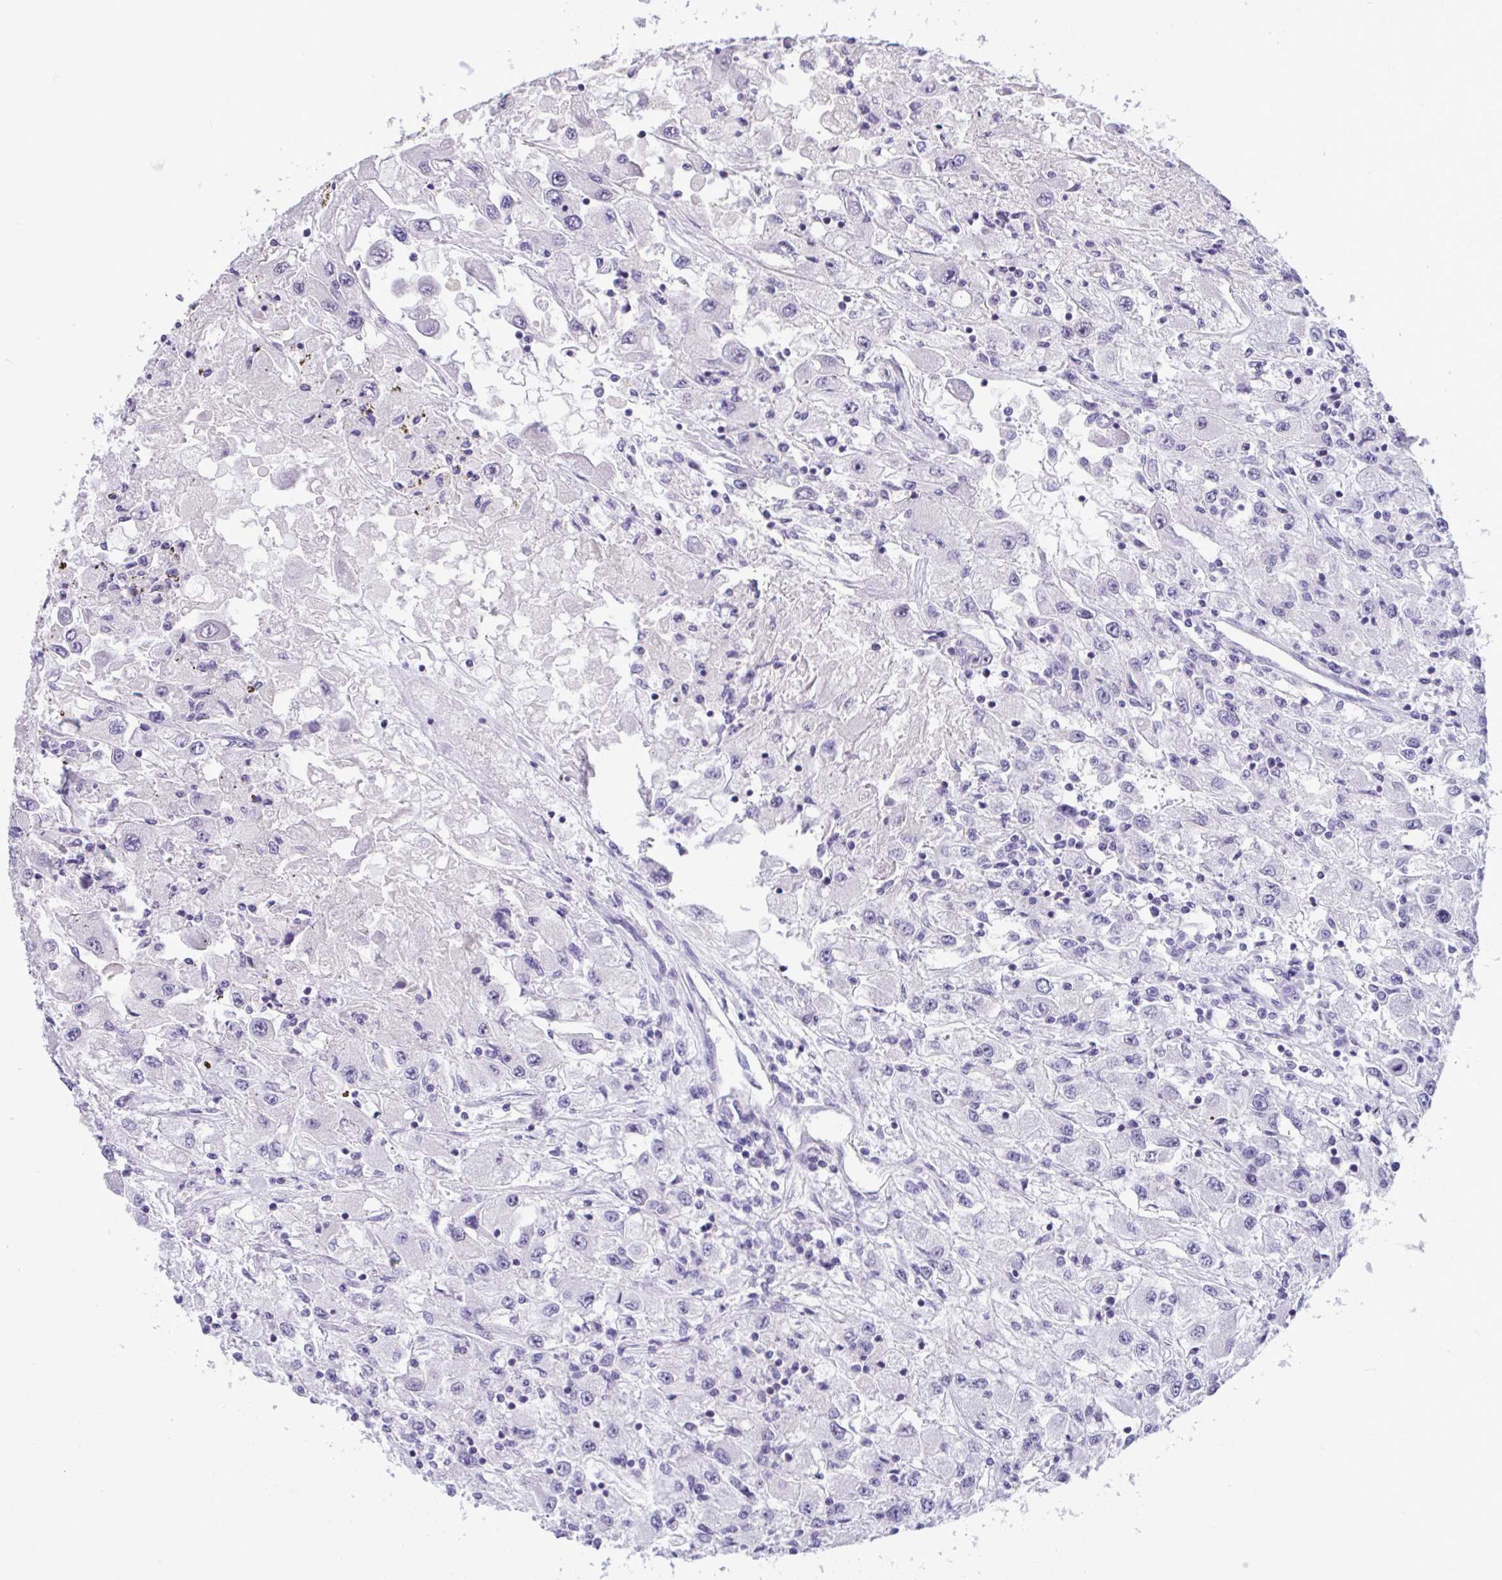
{"staining": {"intensity": "negative", "quantity": "none", "location": "none"}, "tissue": "renal cancer", "cell_type": "Tumor cells", "image_type": "cancer", "snomed": [{"axis": "morphology", "description": "Adenocarcinoma, NOS"}, {"axis": "topography", "description": "Kidney"}], "caption": "Human renal cancer stained for a protein using immunohistochemistry (IHC) demonstrates no staining in tumor cells.", "gene": "YBX2", "patient": {"sex": "female", "age": 67}}